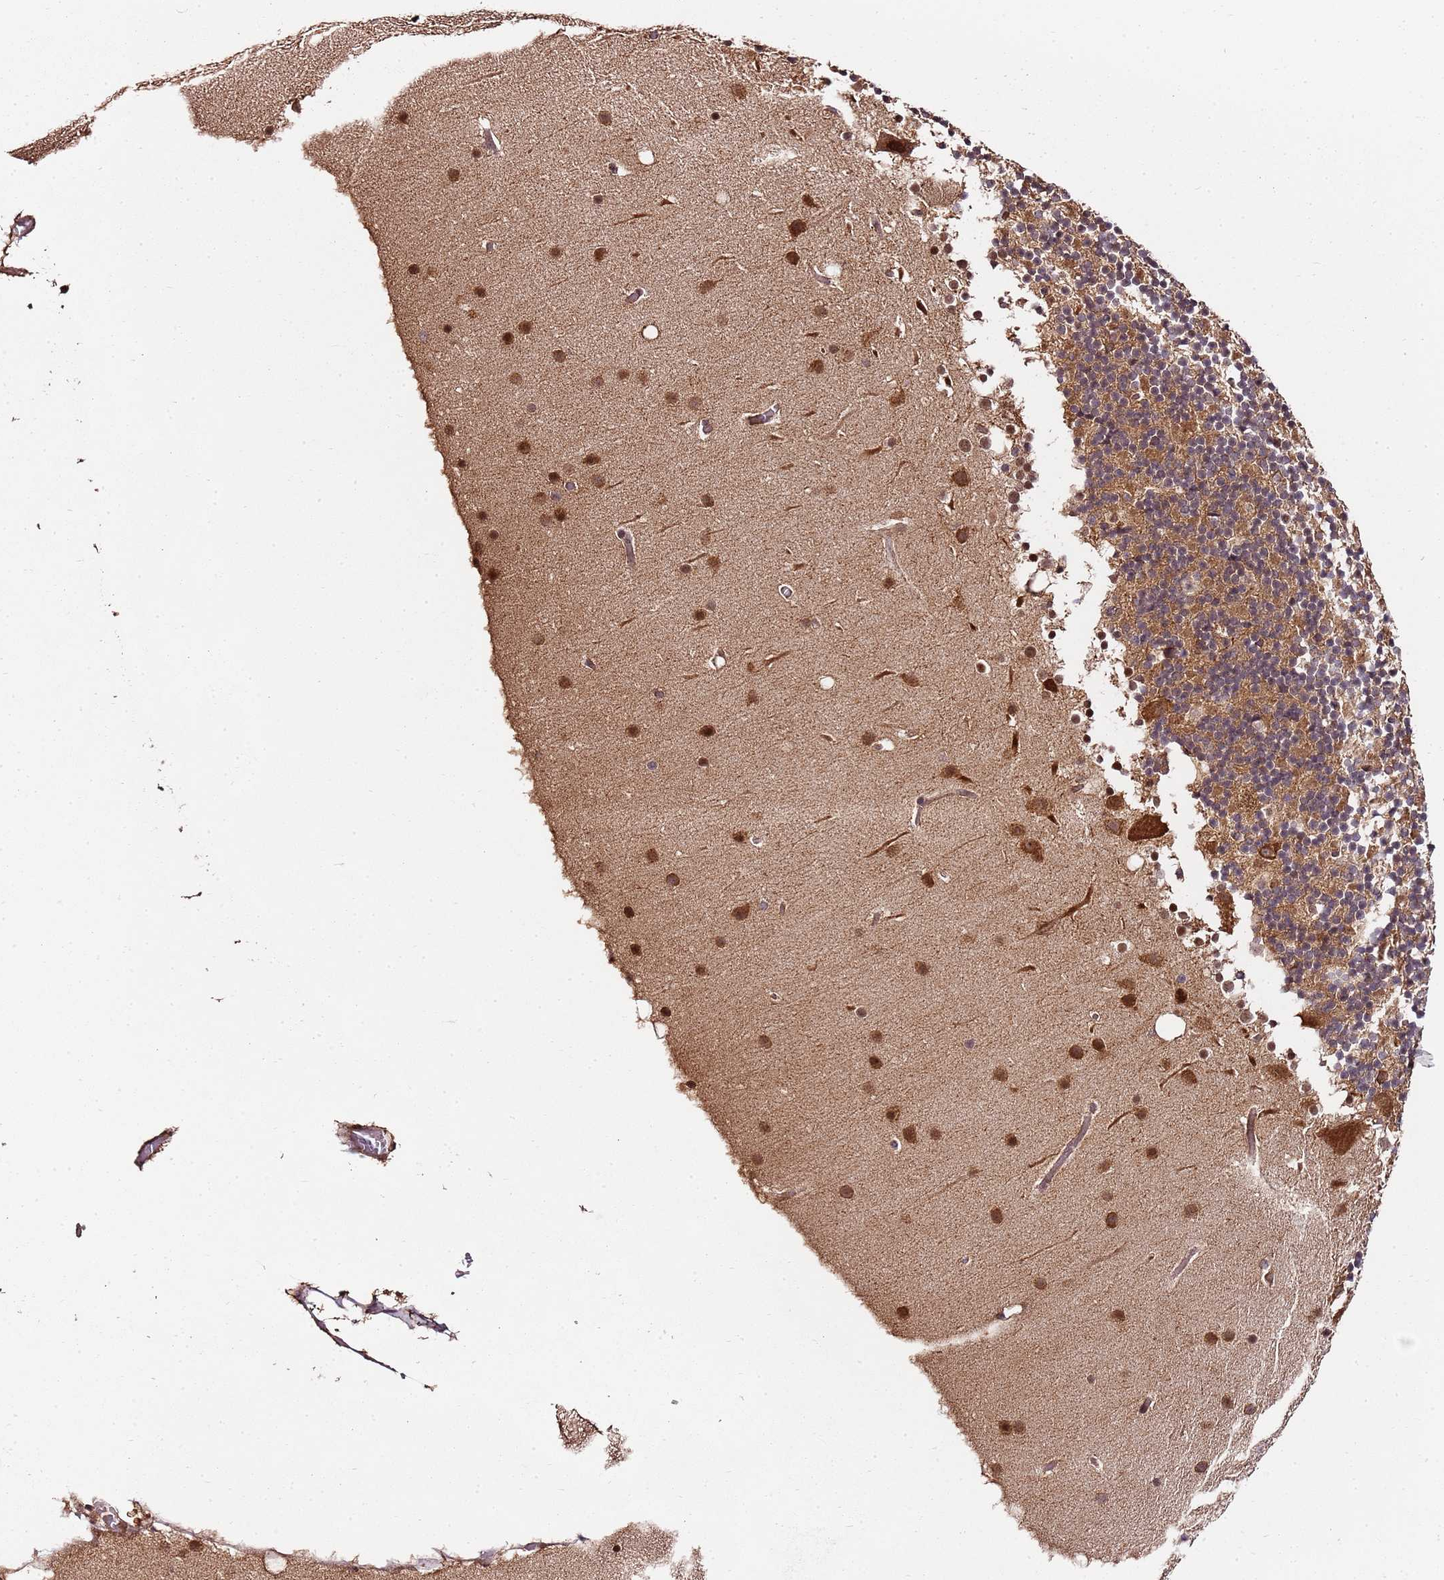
{"staining": {"intensity": "moderate", "quantity": ">75%", "location": "cytoplasmic/membranous"}, "tissue": "cerebellum", "cell_type": "Cells in granular layer", "image_type": "normal", "snomed": [{"axis": "morphology", "description": "Normal tissue, NOS"}, {"axis": "topography", "description": "Cerebellum"}], "caption": "Brown immunohistochemical staining in normal cerebellum displays moderate cytoplasmic/membranous expression in about >75% of cells in granular layer. Ihc stains the protein in brown and the nuclei are stained blue.", "gene": "EDC3", "patient": {"sex": "male", "age": 57}}